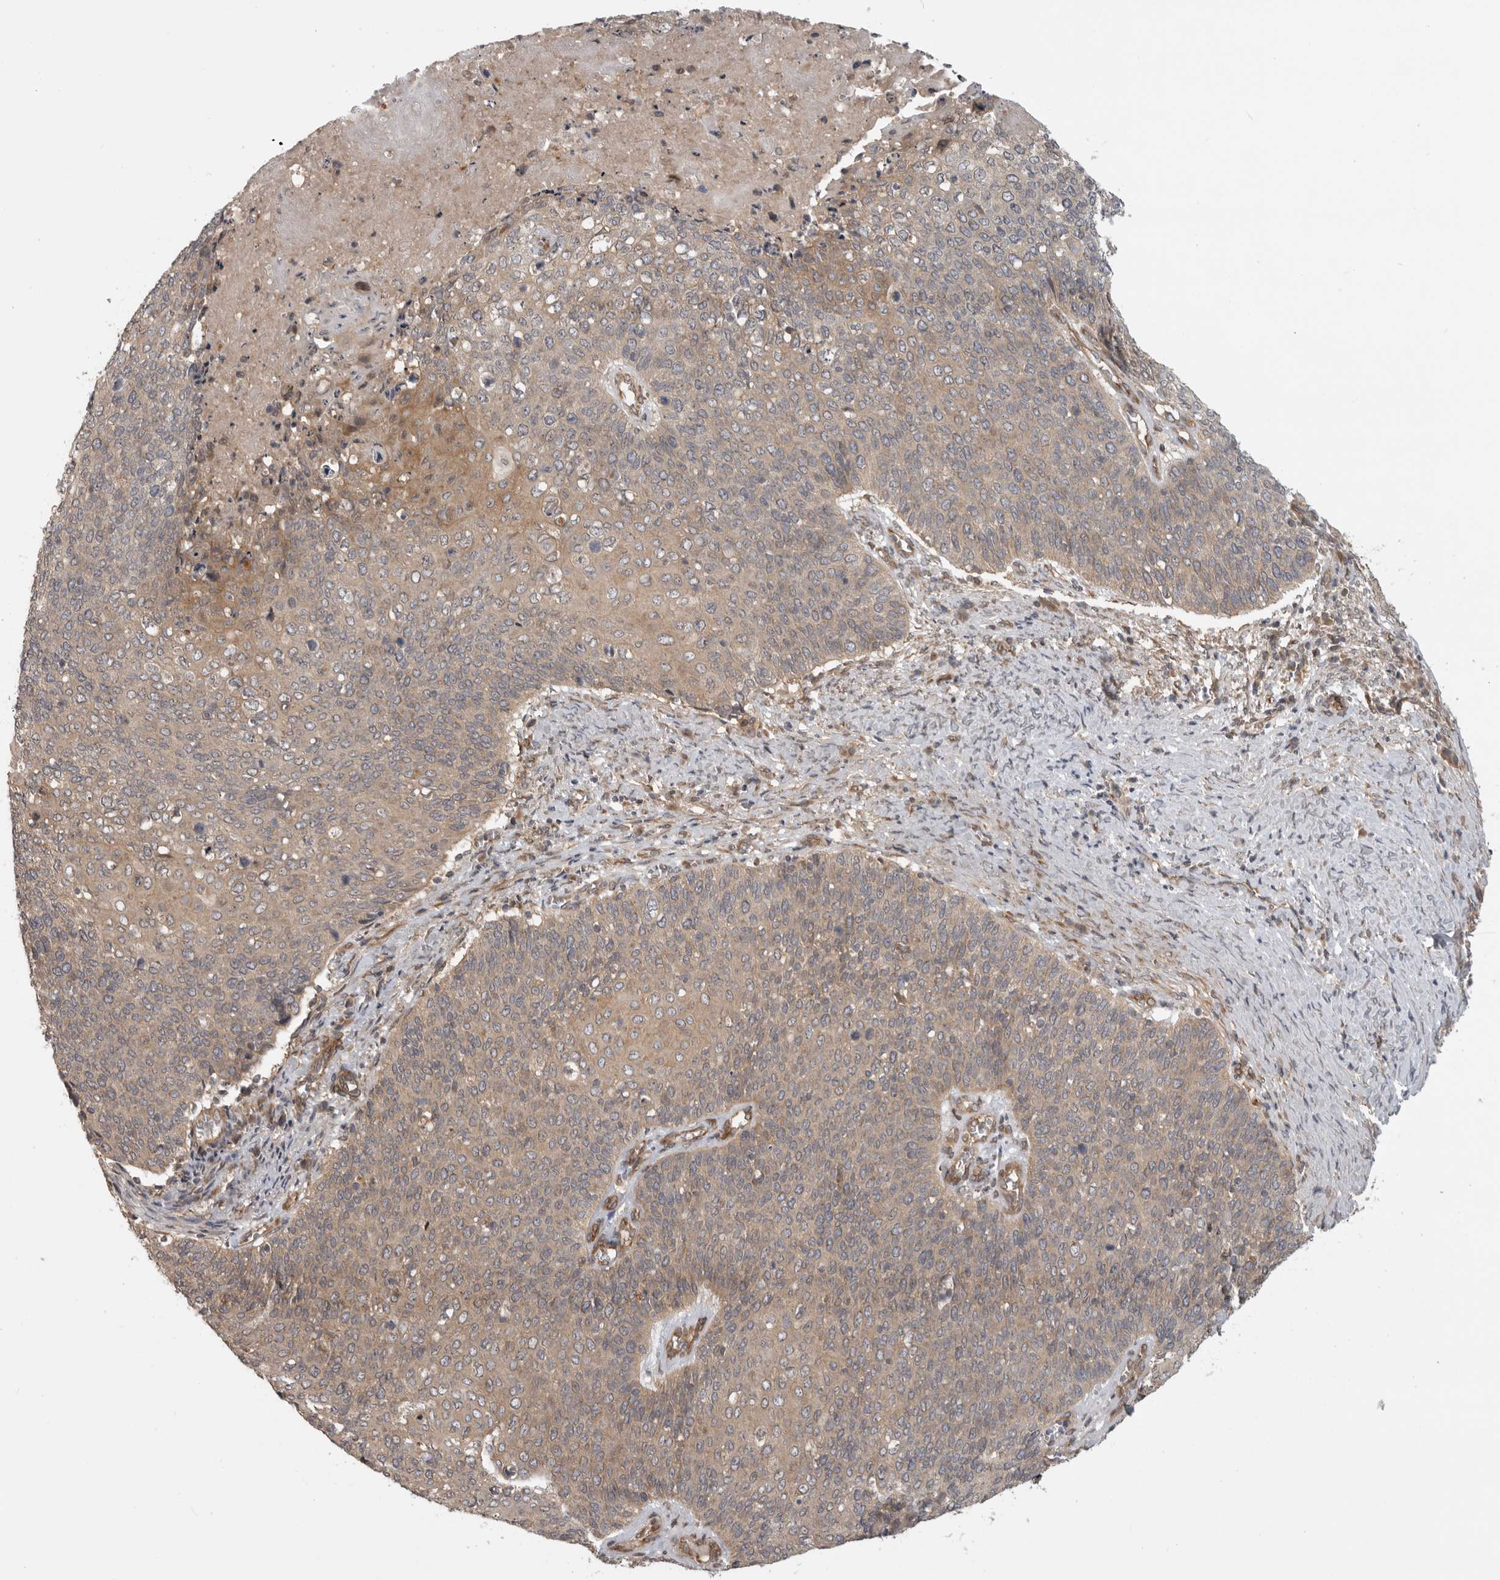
{"staining": {"intensity": "weak", "quantity": "25%-75%", "location": "cytoplasmic/membranous"}, "tissue": "cervical cancer", "cell_type": "Tumor cells", "image_type": "cancer", "snomed": [{"axis": "morphology", "description": "Squamous cell carcinoma, NOS"}, {"axis": "topography", "description": "Cervix"}], "caption": "Immunohistochemistry (IHC) (DAB) staining of human cervical cancer exhibits weak cytoplasmic/membranous protein staining in about 25%-75% of tumor cells.", "gene": "CUEDC1", "patient": {"sex": "female", "age": 39}}